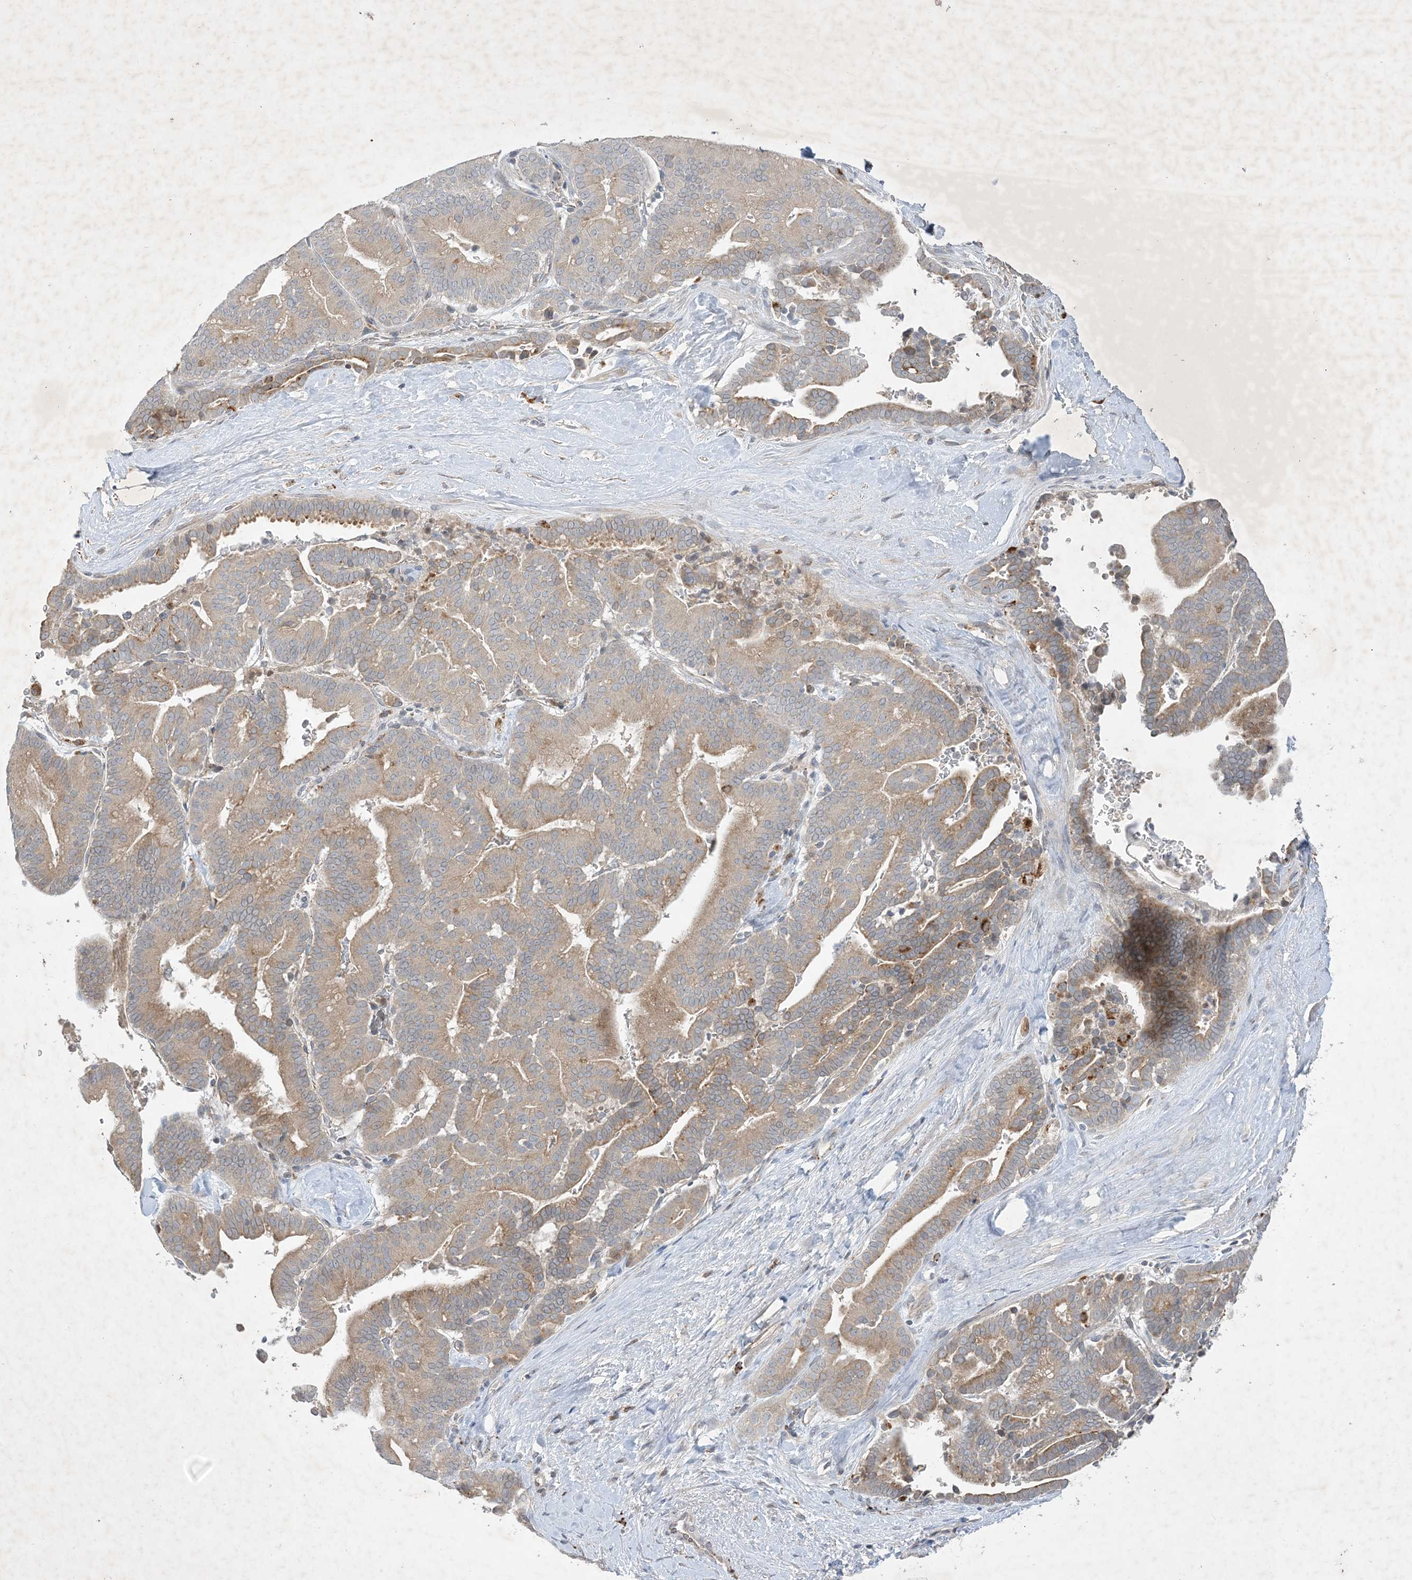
{"staining": {"intensity": "weak", "quantity": ">75%", "location": "cytoplasmic/membranous"}, "tissue": "liver cancer", "cell_type": "Tumor cells", "image_type": "cancer", "snomed": [{"axis": "morphology", "description": "Cholangiocarcinoma"}, {"axis": "topography", "description": "Liver"}], "caption": "Immunohistochemistry (IHC) micrograph of neoplastic tissue: human liver cancer (cholangiocarcinoma) stained using immunohistochemistry (IHC) displays low levels of weak protein expression localized specifically in the cytoplasmic/membranous of tumor cells, appearing as a cytoplasmic/membranous brown color.", "gene": "MRPS18A", "patient": {"sex": "female", "age": 75}}